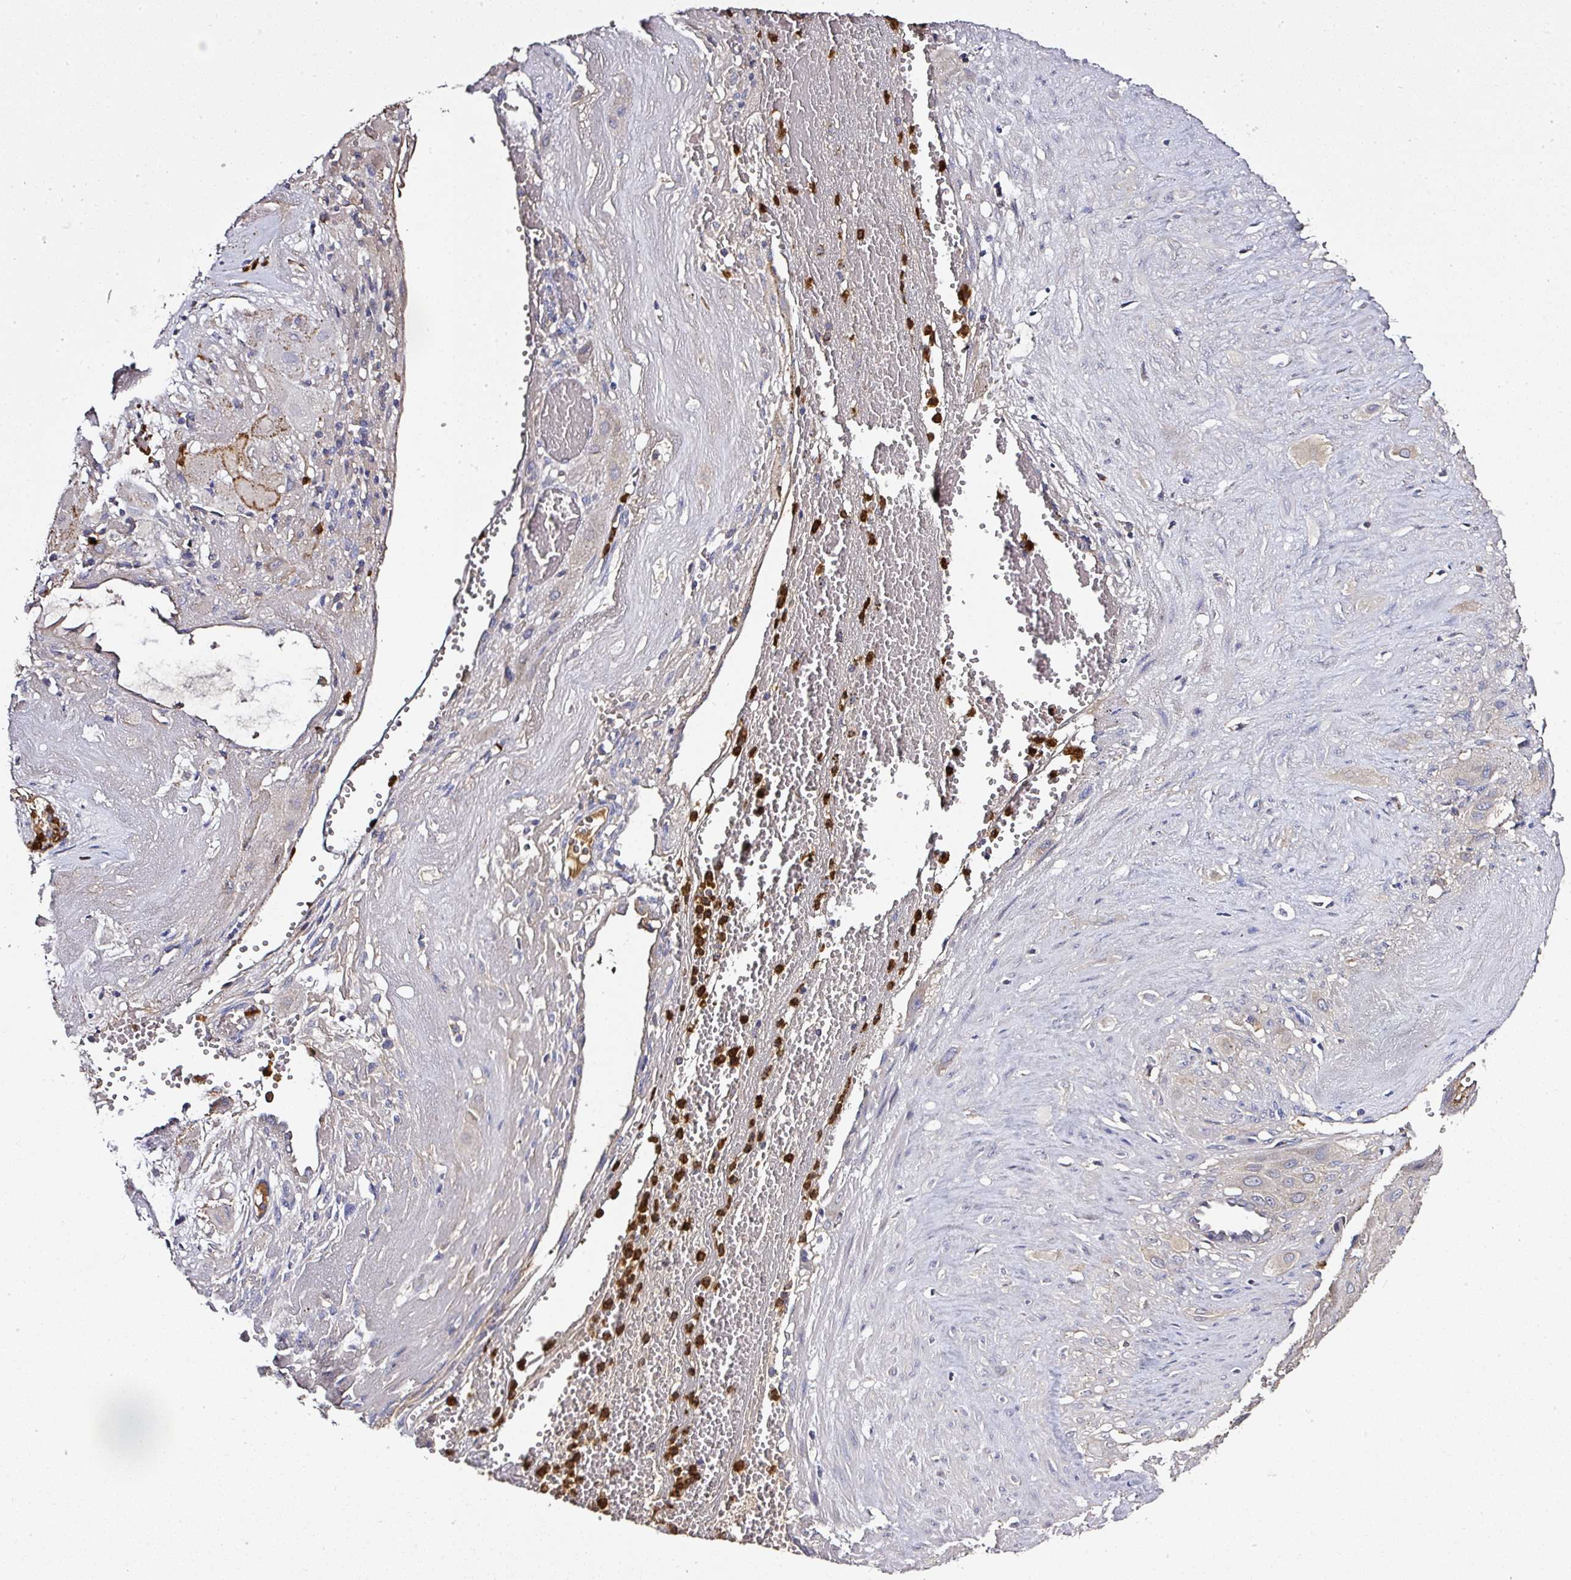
{"staining": {"intensity": "negative", "quantity": "none", "location": "none"}, "tissue": "cervical cancer", "cell_type": "Tumor cells", "image_type": "cancer", "snomed": [{"axis": "morphology", "description": "Squamous cell carcinoma, NOS"}, {"axis": "topography", "description": "Cervix"}], "caption": "Immunohistochemistry (IHC) image of cervical squamous cell carcinoma stained for a protein (brown), which shows no expression in tumor cells. (Brightfield microscopy of DAB (3,3'-diaminobenzidine) IHC at high magnification).", "gene": "CAB39L", "patient": {"sex": "female", "age": 34}}